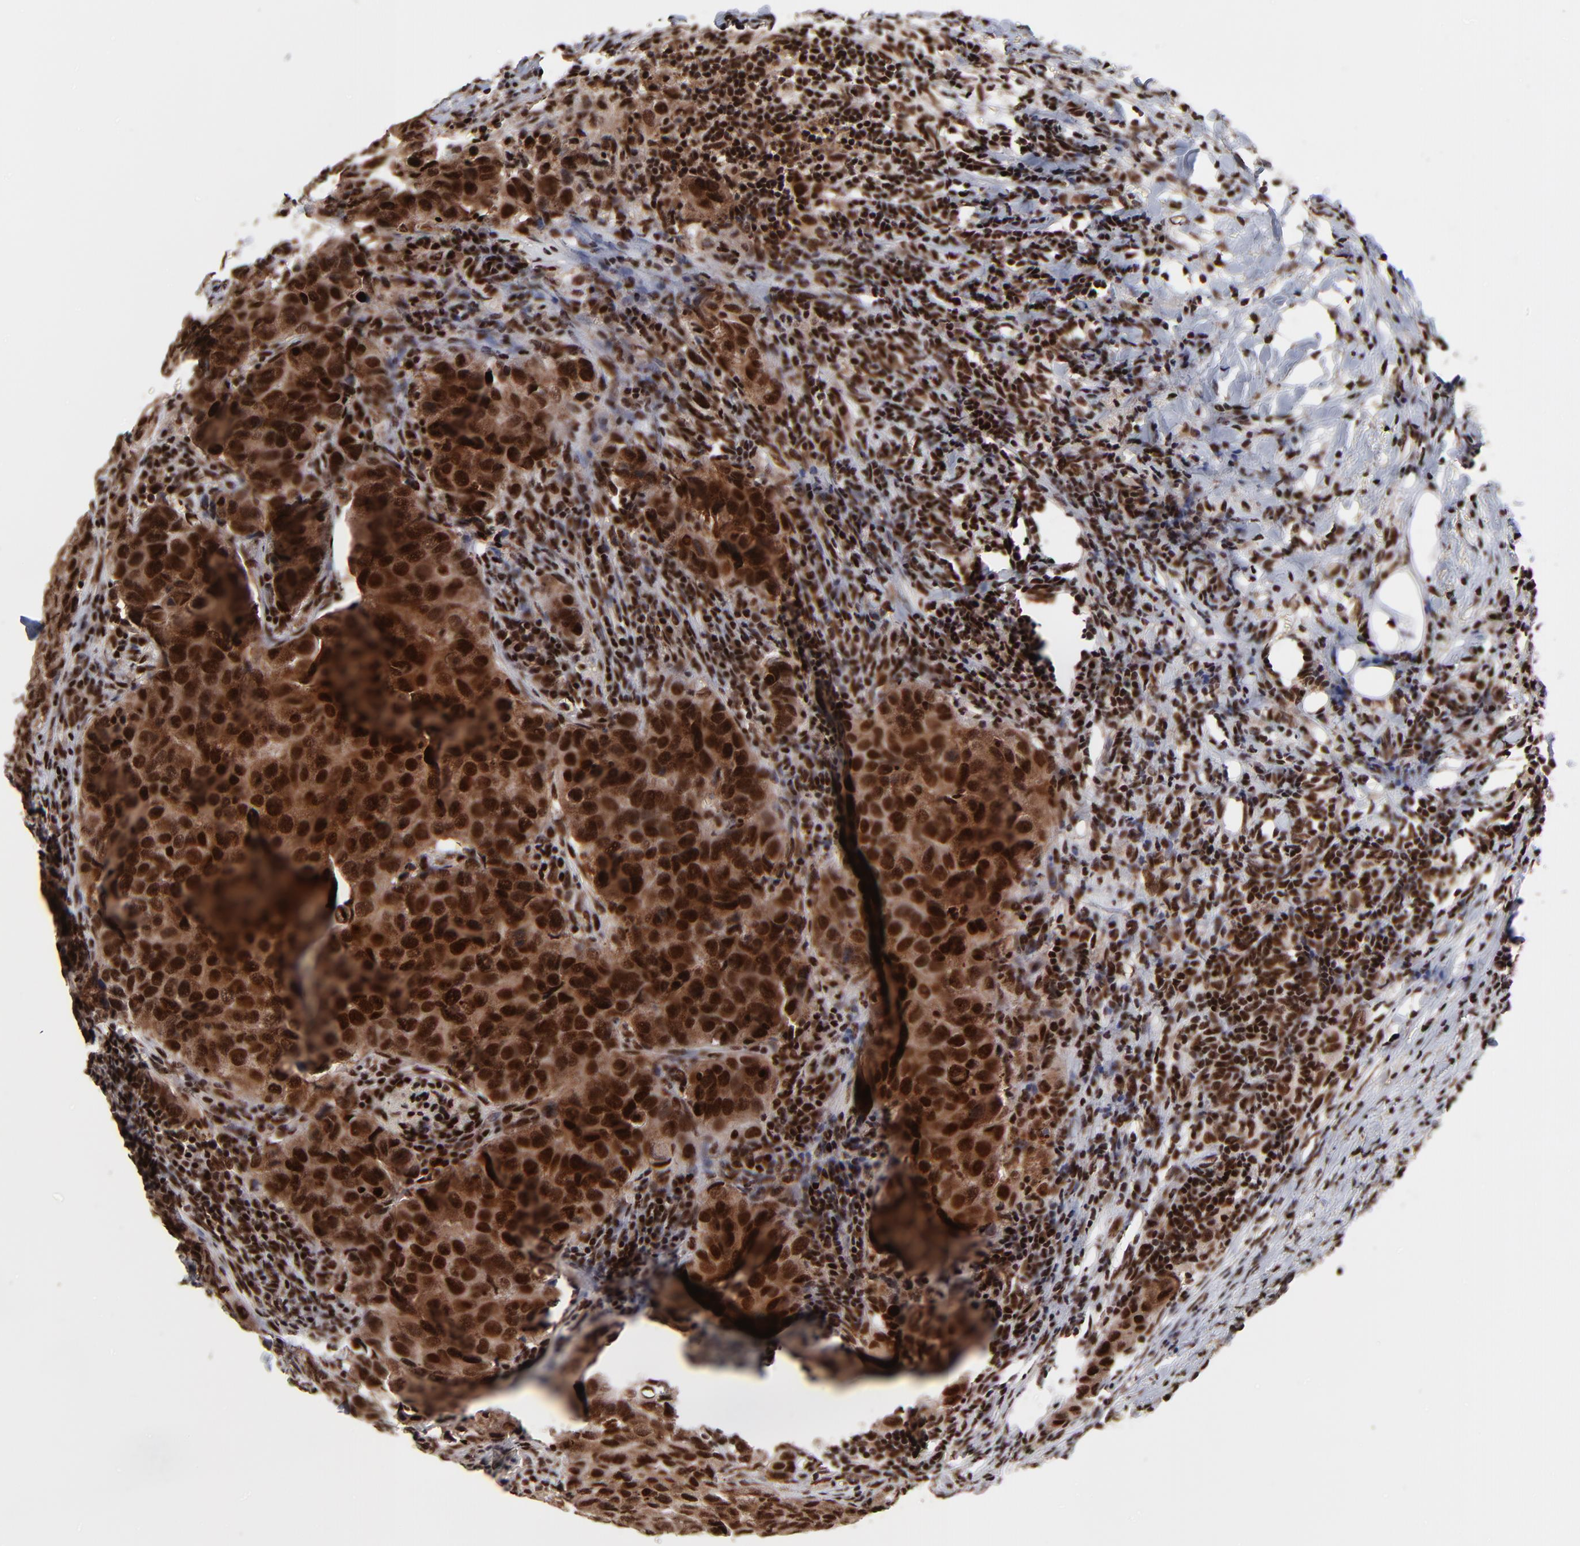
{"staining": {"intensity": "strong", "quantity": ">75%", "location": "cytoplasmic/membranous,nuclear"}, "tissue": "breast cancer", "cell_type": "Tumor cells", "image_type": "cancer", "snomed": [{"axis": "morphology", "description": "Duct carcinoma"}, {"axis": "topography", "description": "Breast"}], "caption": "The micrograph demonstrates a brown stain indicating the presence of a protein in the cytoplasmic/membranous and nuclear of tumor cells in breast cancer (intraductal carcinoma).", "gene": "RBM22", "patient": {"sex": "female", "age": 54}}